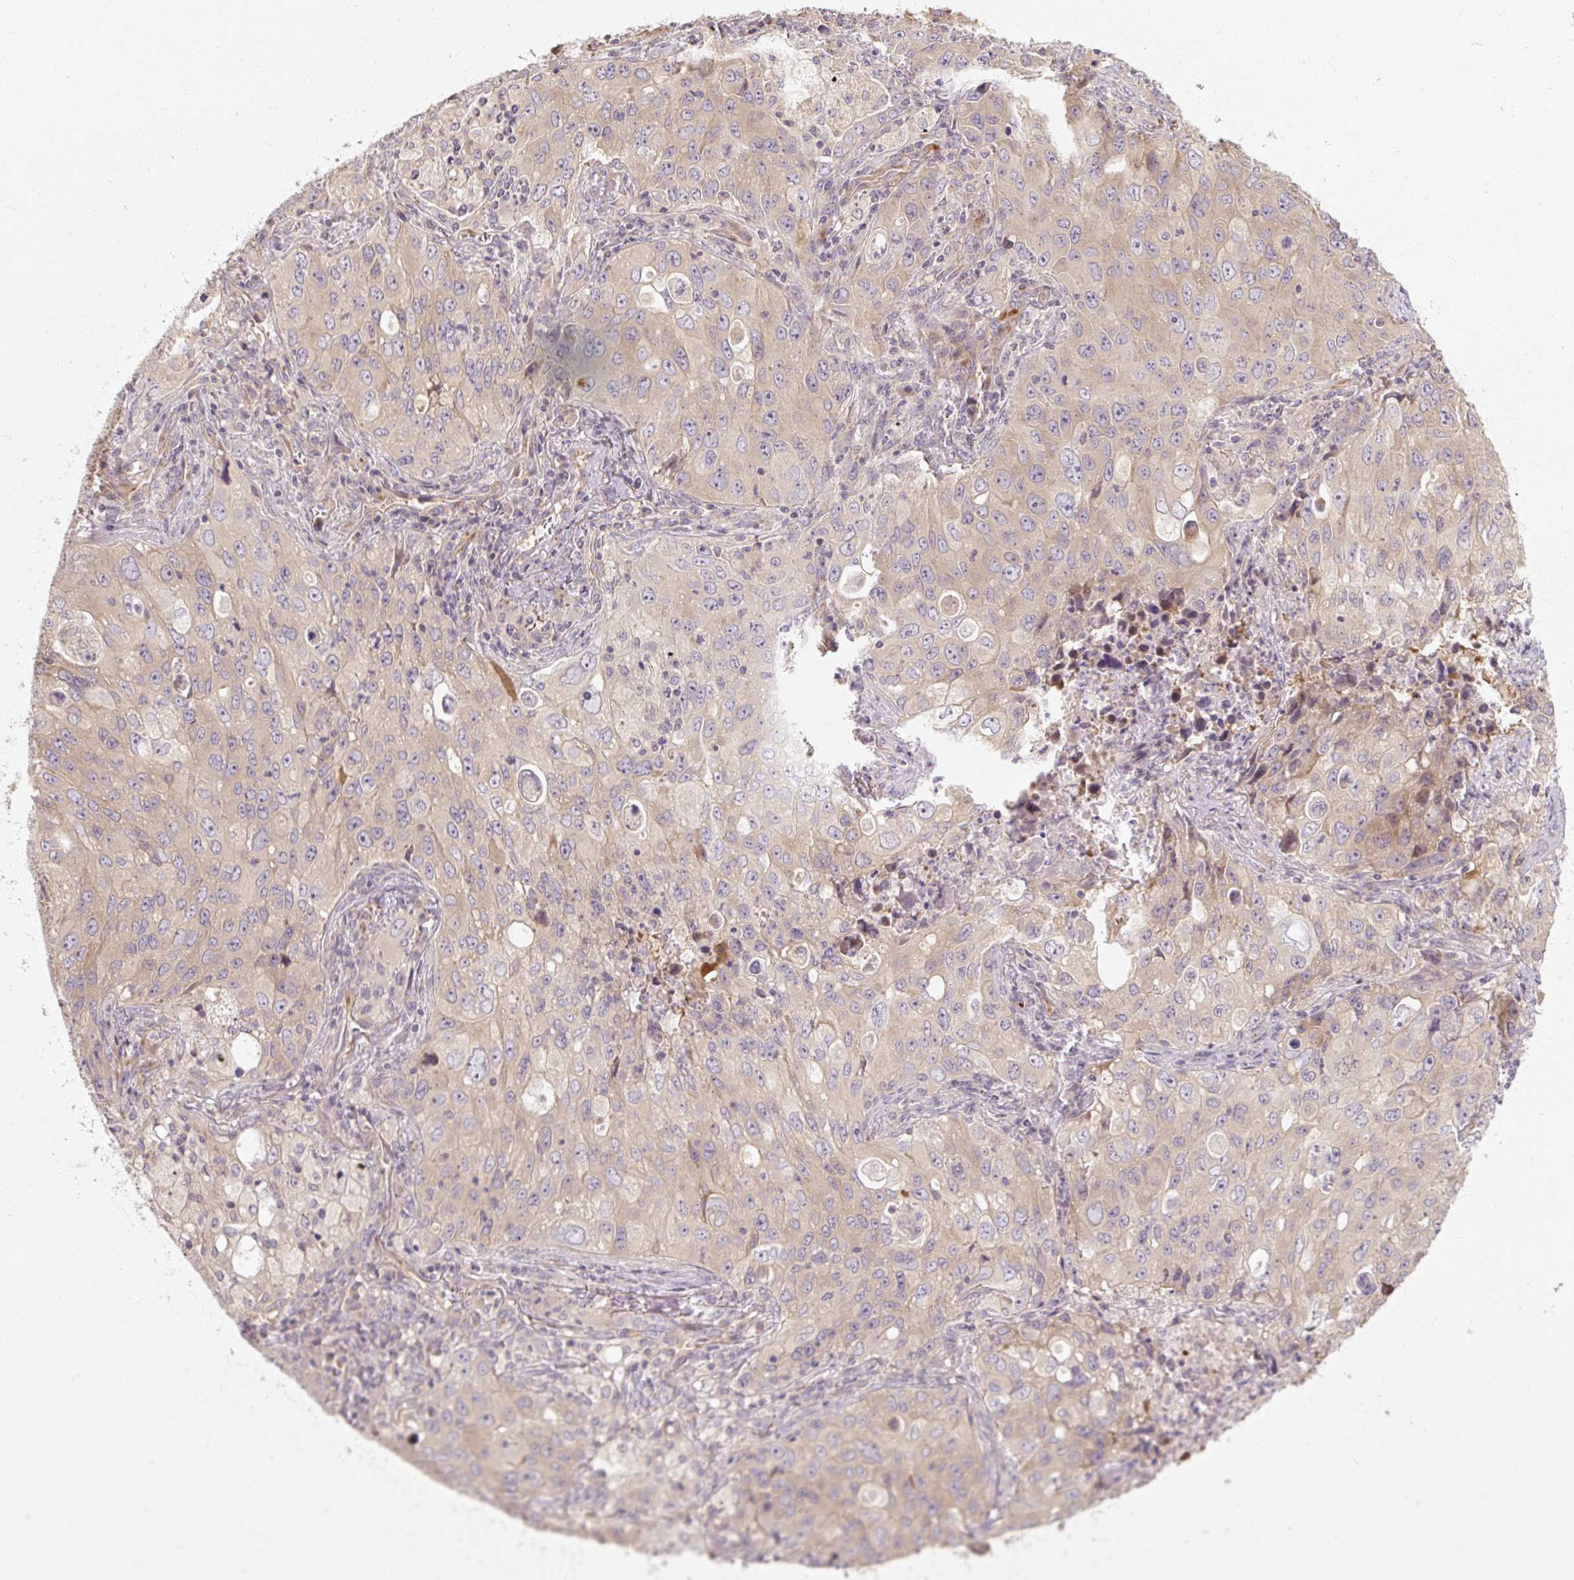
{"staining": {"intensity": "weak", "quantity": "<25%", "location": "cytoplasmic/membranous"}, "tissue": "lung cancer", "cell_type": "Tumor cells", "image_type": "cancer", "snomed": [{"axis": "morphology", "description": "Adenocarcinoma, NOS"}, {"axis": "morphology", "description": "Adenocarcinoma, metastatic, NOS"}, {"axis": "topography", "description": "Lymph node"}, {"axis": "topography", "description": "Lung"}], "caption": "A high-resolution image shows IHC staining of lung adenocarcinoma, which displays no significant staining in tumor cells.", "gene": "RB1CC1", "patient": {"sex": "female", "age": 42}}